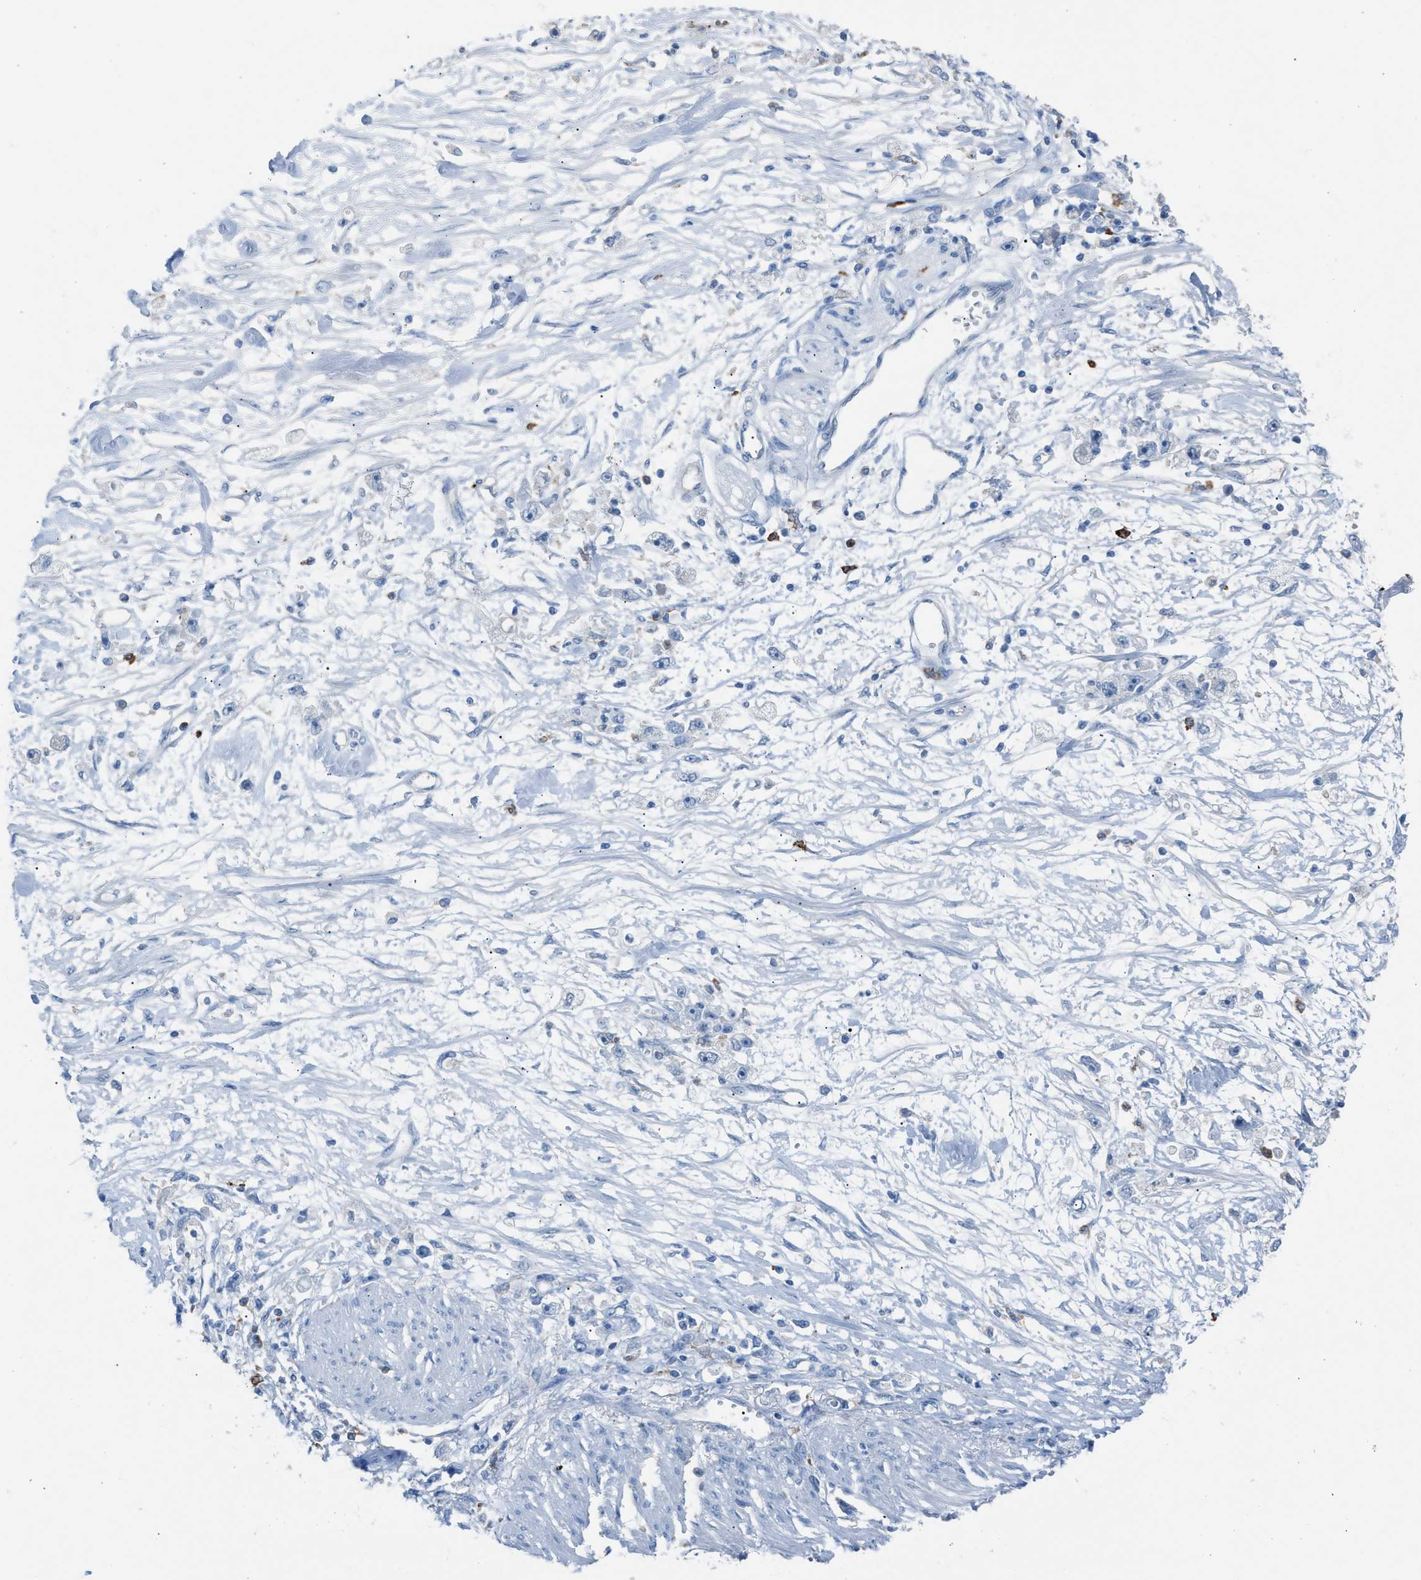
{"staining": {"intensity": "negative", "quantity": "none", "location": "none"}, "tissue": "stomach cancer", "cell_type": "Tumor cells", "image_type": "cancer", "snomed": [{"axis": "morphology", "description": "Adenocarcinoma, NOS"}, {"axis": "topography", "description": "Stomach"}], "caption": "A micrograph of stomach cancer (adenocarcinoma) stained for a protein demonstrates no brown staining in tumor cells.", "gene": "CLEC10A", "patient": {"sex": "female", "age": 59}}